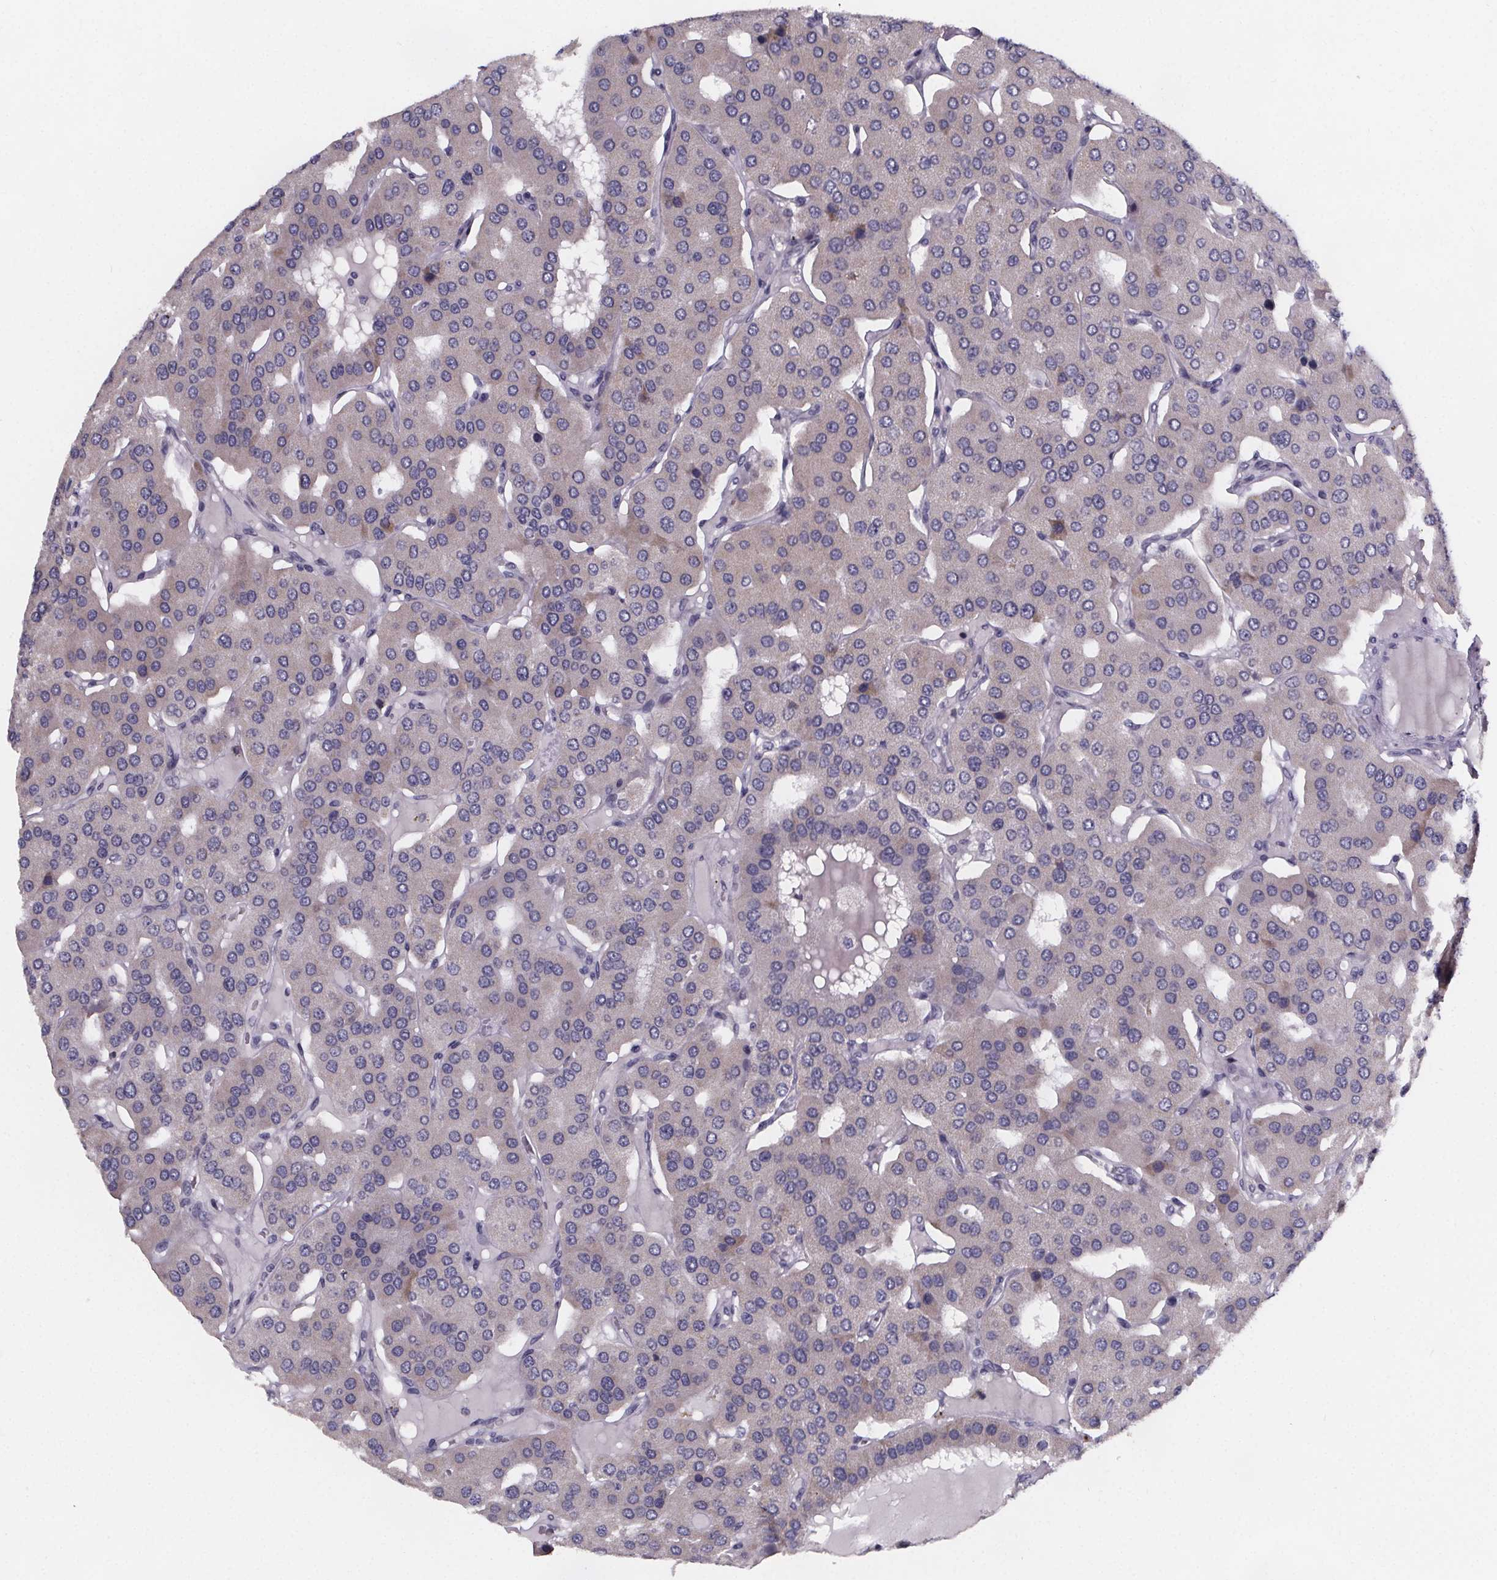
{"staining": {"intensity": "negative", "quantity": "none", "location": "none"}, "tissue": "parathyroid gland", "cell_type": "Glandular cells", "image_type": "normal", "snomed": [{"axis": "morphology", "description": "Normal tissue, NOS"}, {"axis": "morphology", "description": "Adenoma, NOS"}, {"axis": "topography", "description": "Parathyroid gland"}], "caption": "Immunohistochemical staining of unremarkable parathyroid gland demonstrates no significant expression in glandular cells.", "gene": "PAH", "patient": {"sex": "female", "age": 86}}